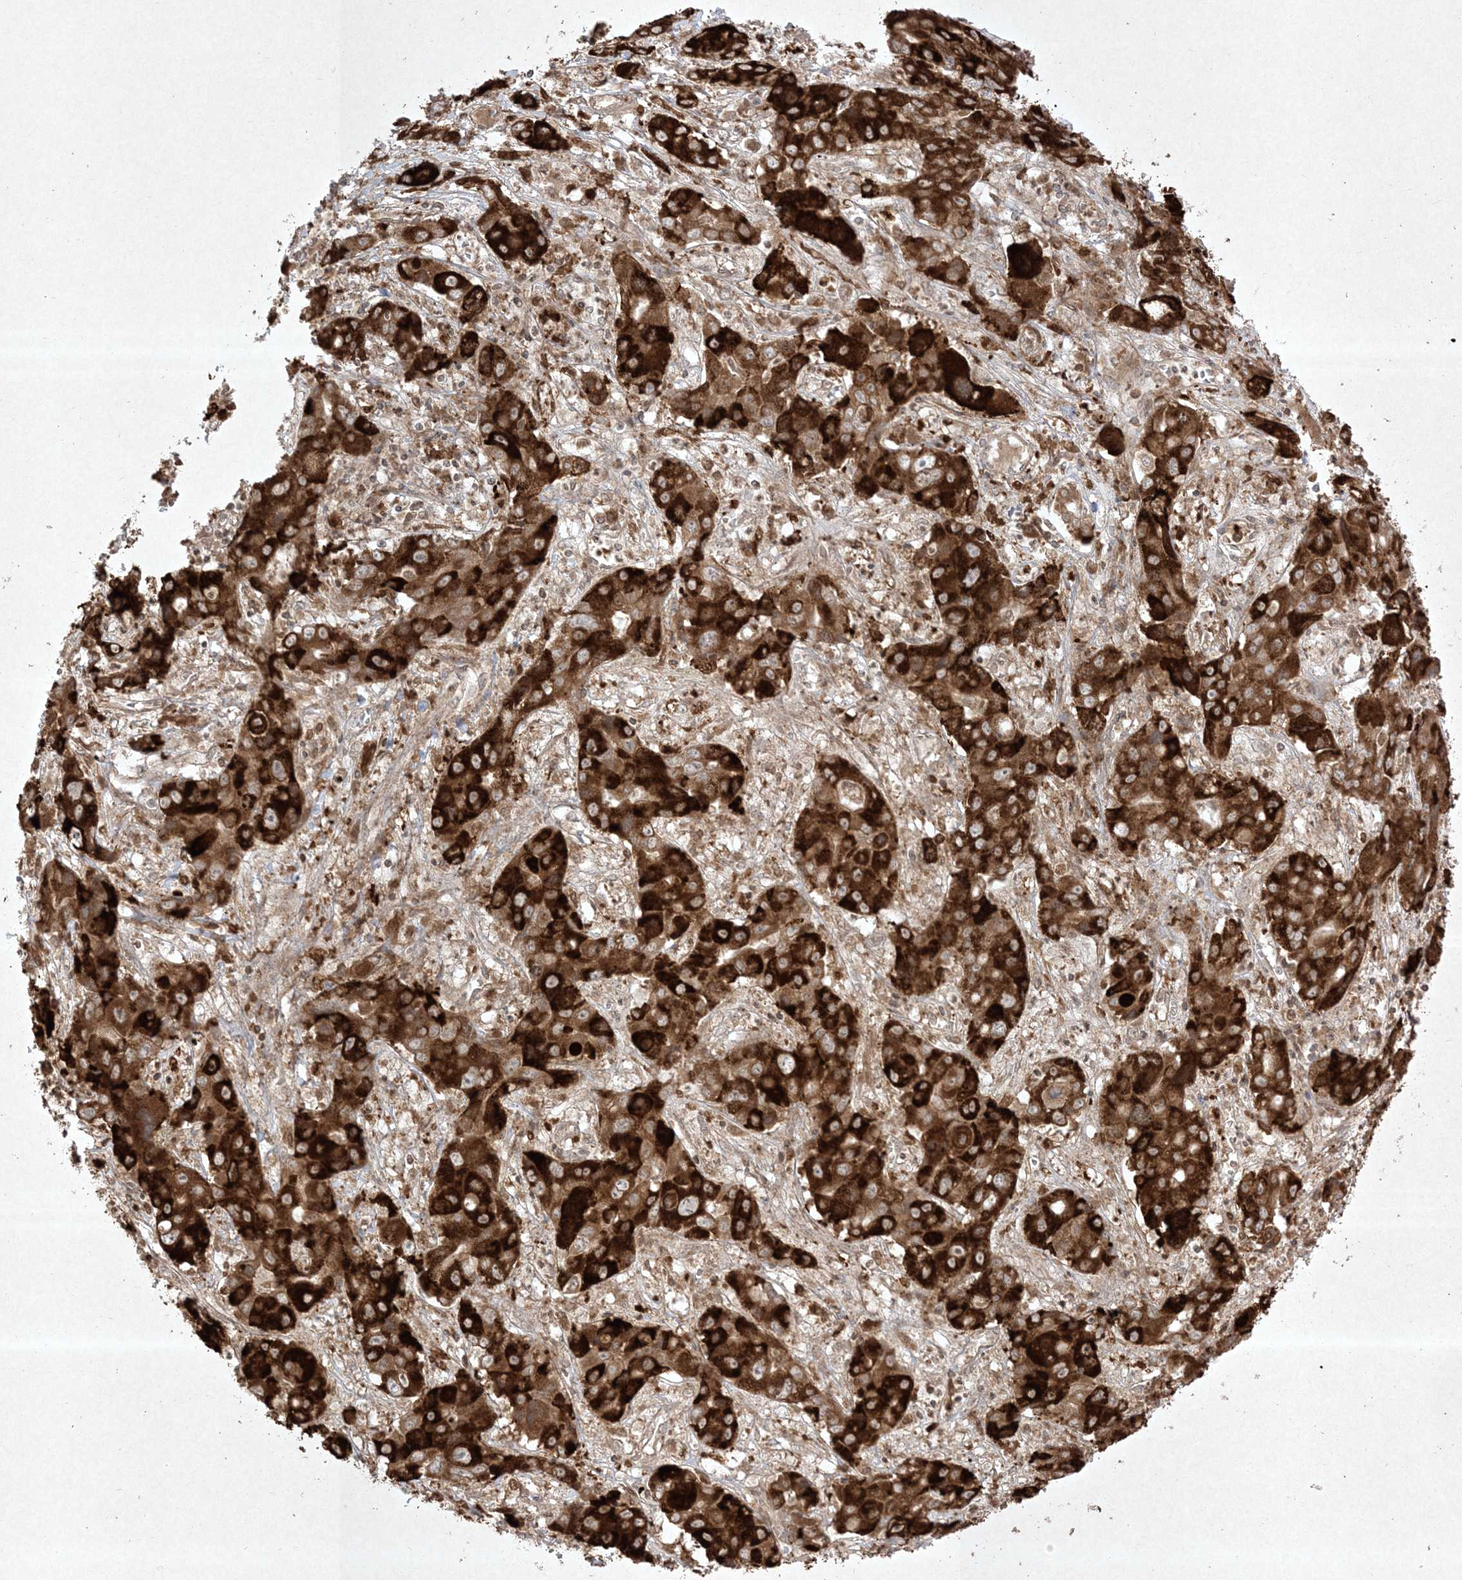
{"staining": {"intensity": "strong", "quantity": ">75%", "location": "cytoplasmic/membranous"}, "tissue": "liver cancer", "cell_type": "Tumor cells", "image_type": "cancer", "snomed": [{"axis": "morphology", "description": "Cholangiocarcinoma"}, {"axis": "topography", "description": "Liver"}], "caption": "The photomicrograph shows immunohistochemical staining of cholangiocarcinoma (liver). There is strong cytoplasmic/membranous staining is seen in approximately >75% of tumor cells.", "gene": "PTK6", "patient": {"sex": "male", "age": 67}}